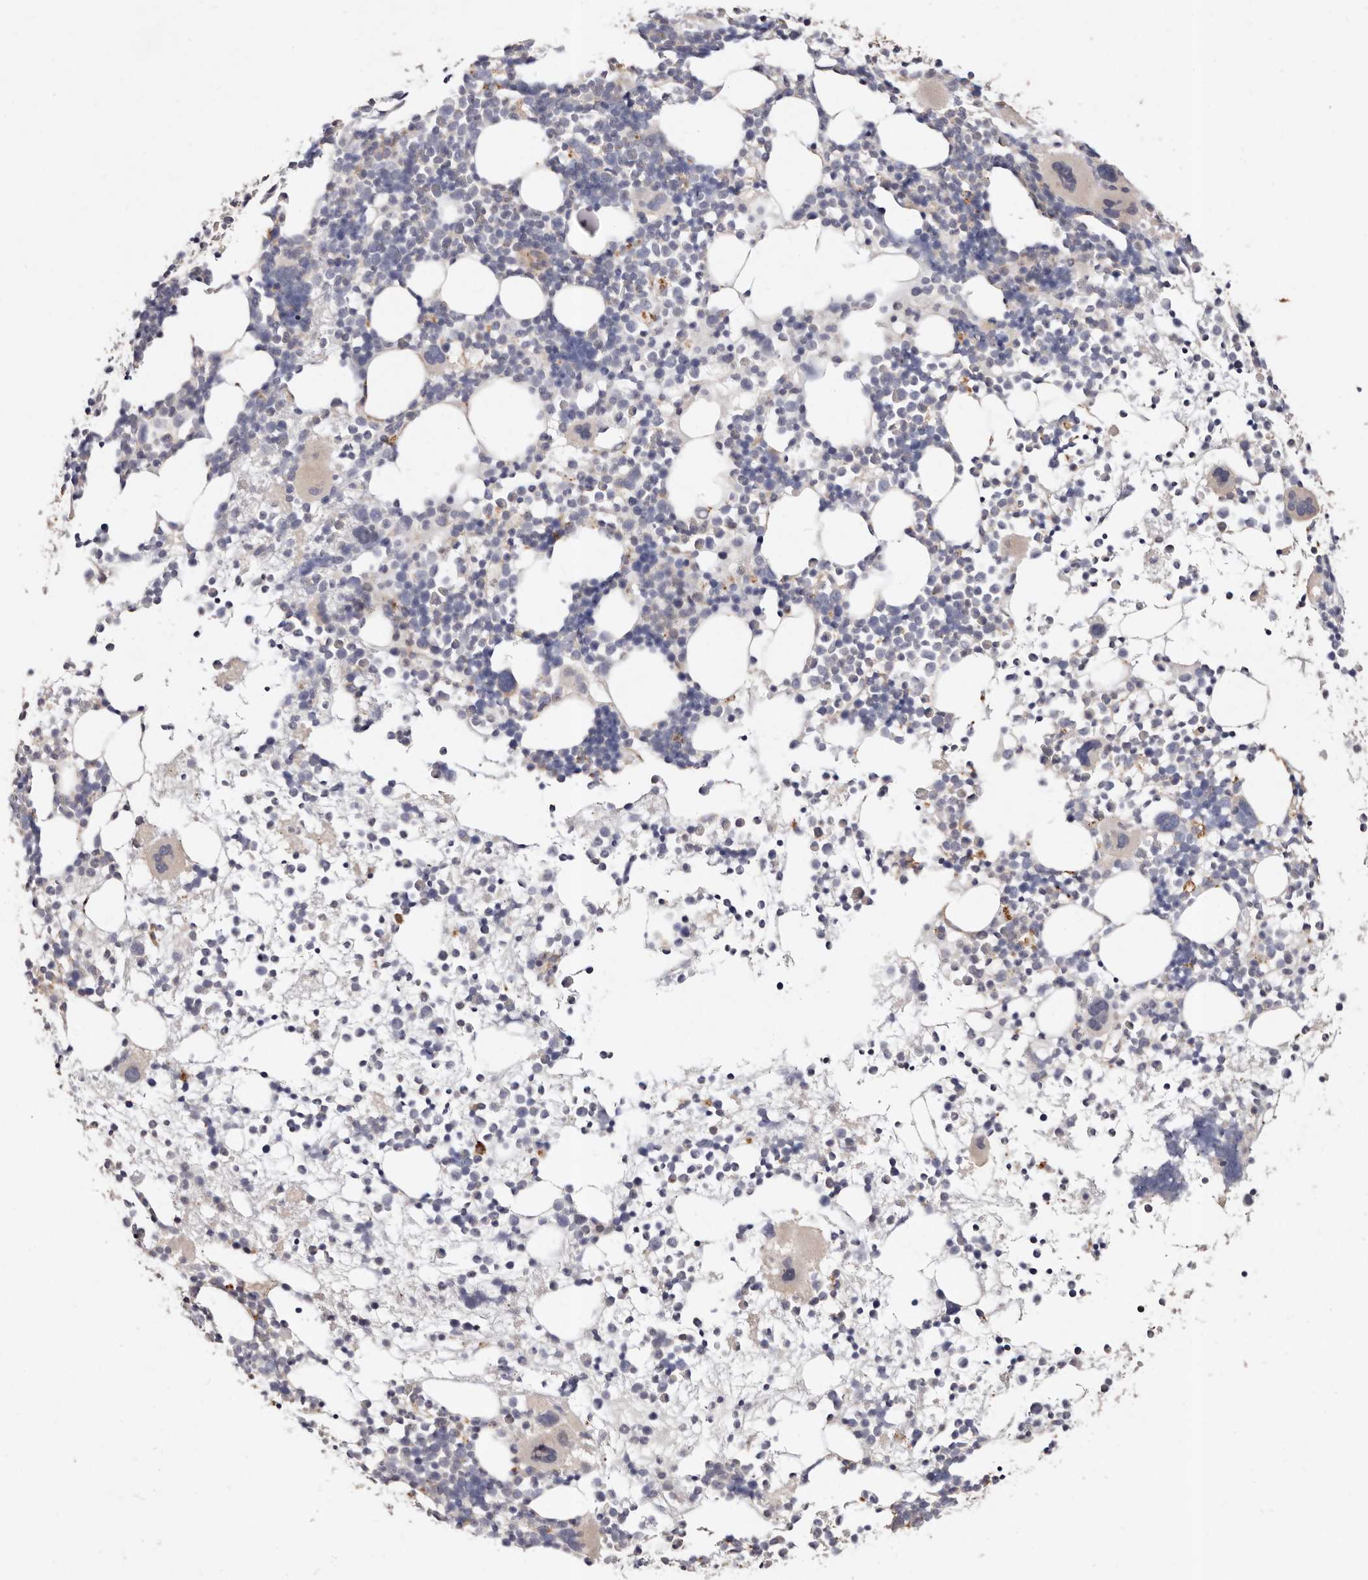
{"staining": {"intensity": "negative", "quantity": "none", "location": "none"}, "tissue": "bone marrow", "cell_type": "Hematopoietic cells", "image_type": "normal", "snomed": [{"axis": "morphology", "description": "Normal tissue, NOS"}, {"axis": "topography", "description": "Bone marrow"}], "caption": "High power microscopy histopathology image of an immunohistochemistry micrograph of normal bone marrow, revealing no significant positivity in hematopoietic cells.", "gene": "THBS3", "patient": {"sex": "female", "age": 57}}